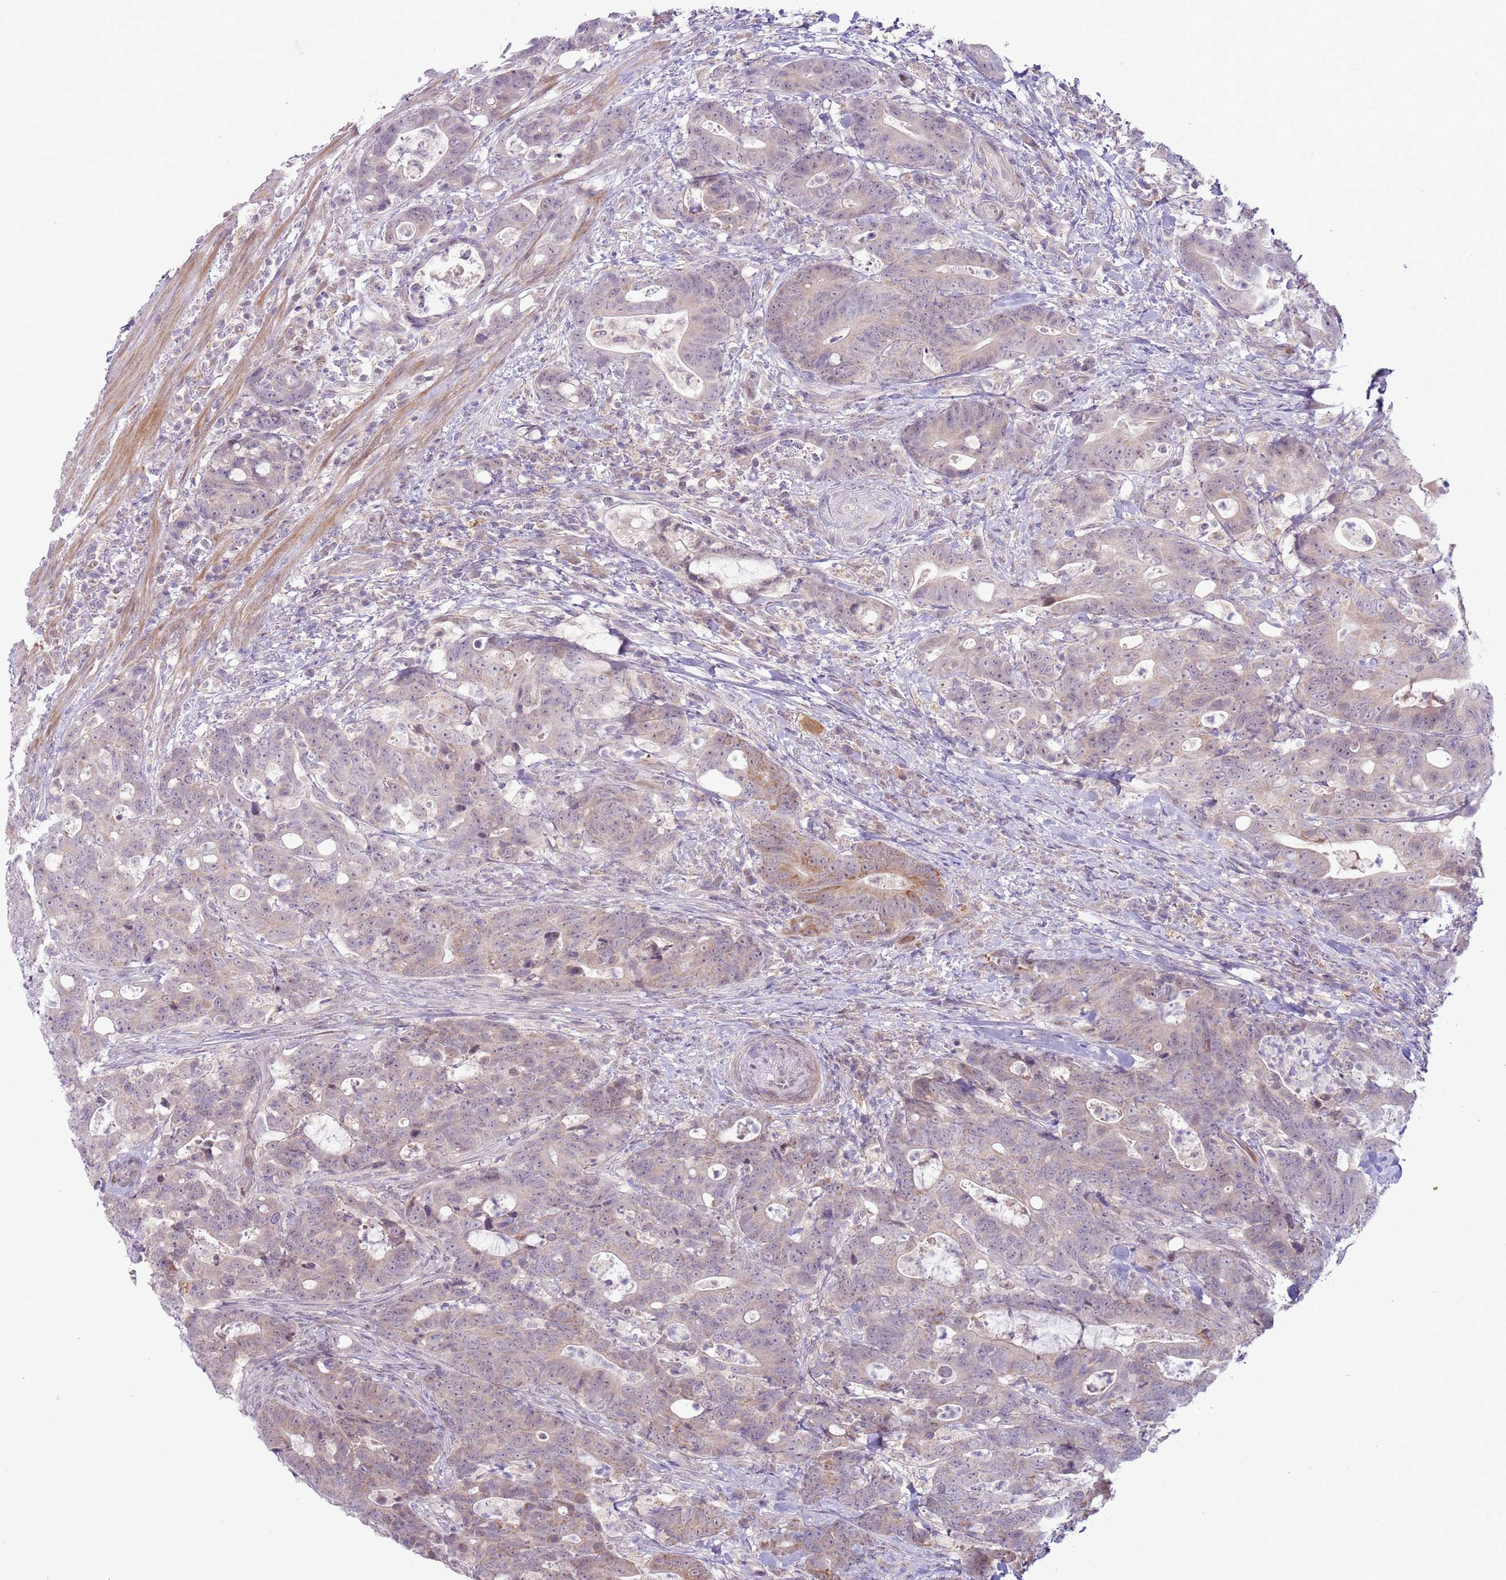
{"staining": {"intensity": "moderate", "quantity": "<25%", "location": "cytoplasmic/membranous"}, "tissue": "colorectal cancer", "cell_type": "Tumor cells", "image_type": "cancer", "snomed": [{"axis": "morphology", "description": "Adenocarcinoma, NOS"}, {"axis": "topography", "description": "Colon"}], "caption": "Immunohistochemistry (IHC) (DAB) staining of human adenocarcinoma (colorectal) reveals moderate cytoplasmic/membranous protein staining in about <25% of tumor cells.", "gene": "MLLT11", "patient": {"sex": "female", "age": 82}}